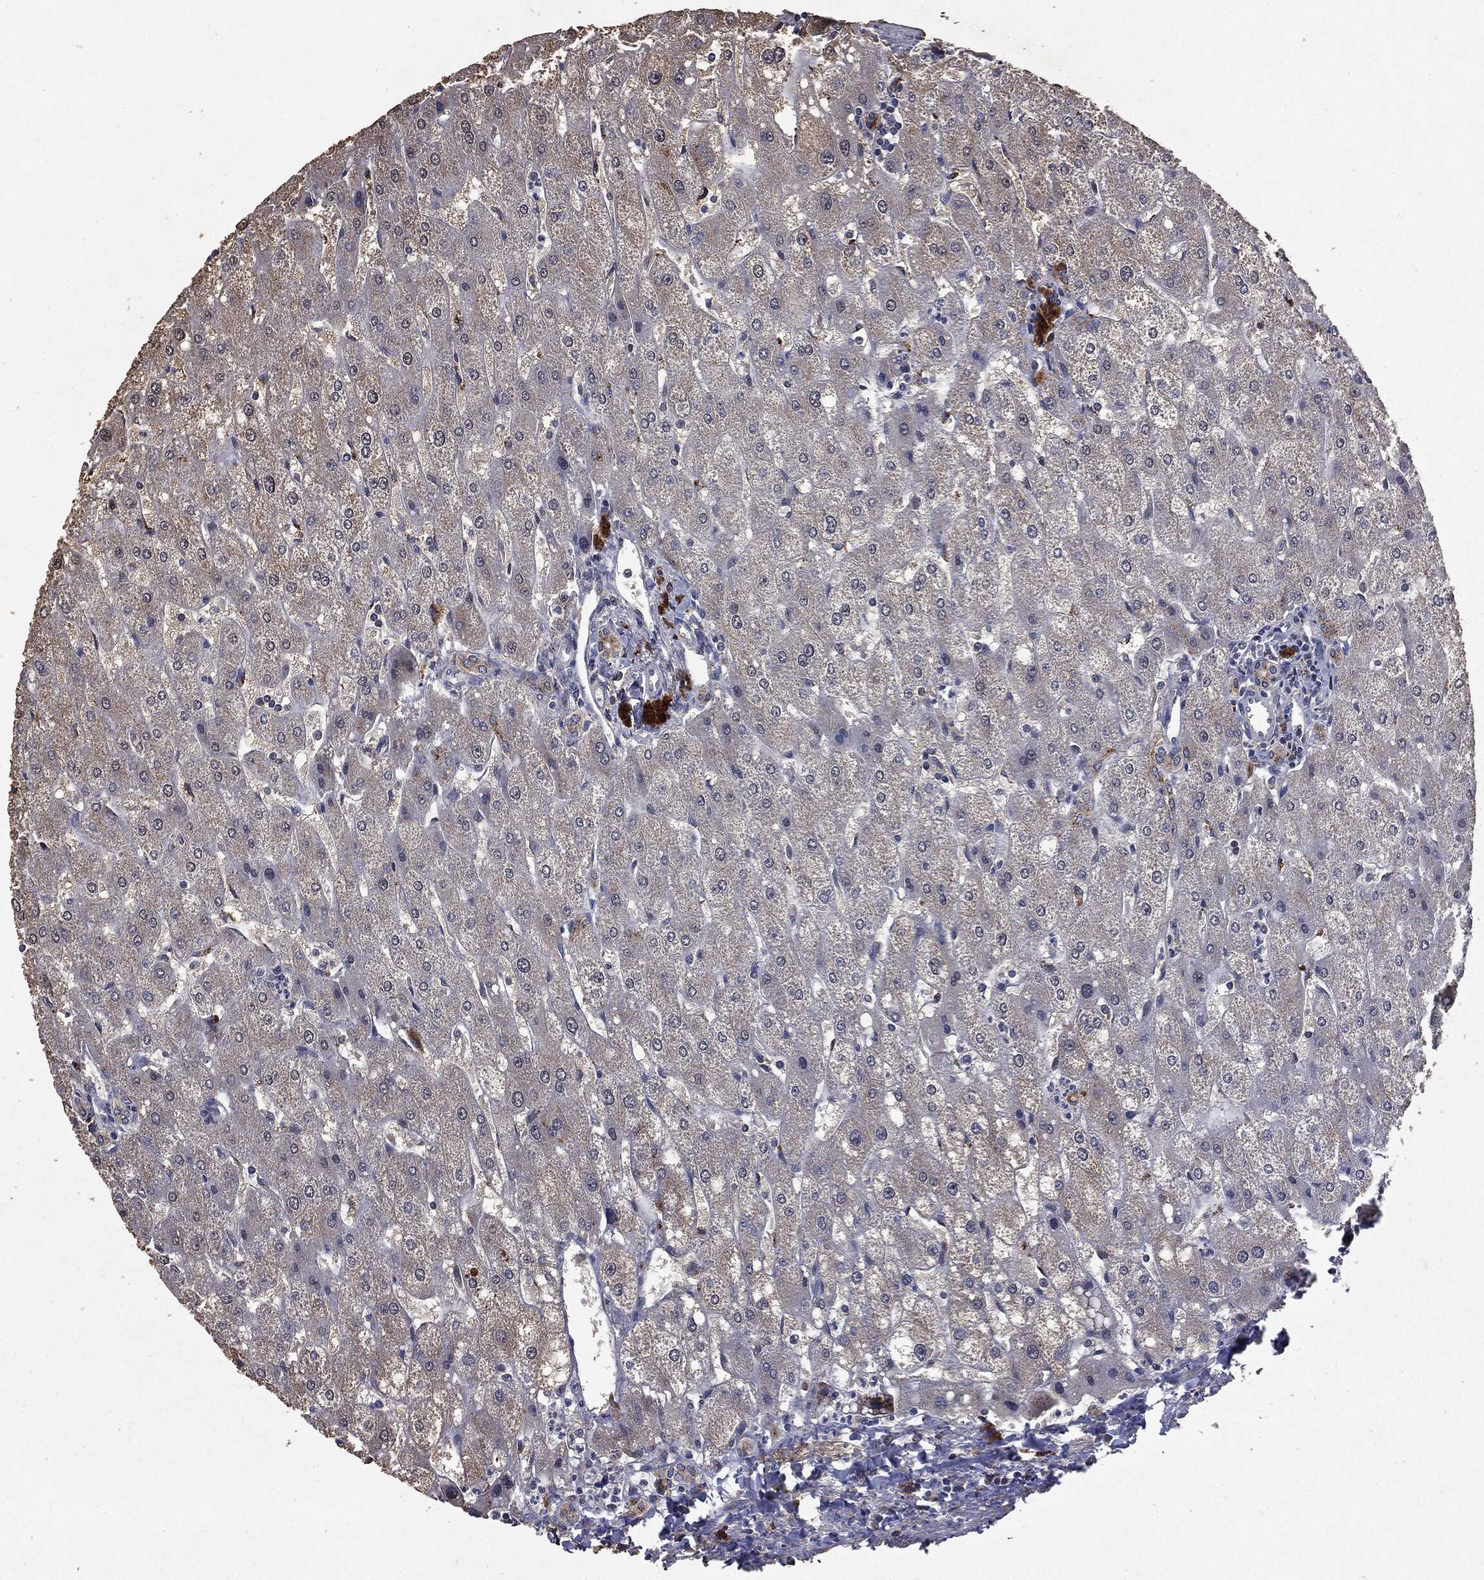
{"staining": {"intensity": "weak", "quantity": ">75%", "location": "cytoplasmic/membranous"}, "tissue": "liver", "cell_type": "Cholangiocytes", "image_type": "normal", "snomed": [{"axis": "morphology", "description": "Normal tissue, NOS"}, {"axis": "topography", "description": "Liver"}], "caption": "Liver stained with DAB IHC demonstrates low levels of weak cytoplasmic/membranous staining in about >75% of cholangiocytes. (DAB (3,3'-diaminobenzidine) IHC with brightfield microscopy, high magnification).", "gene": "PLPPR2", "patient": {"sex": "male", "age": 67}}